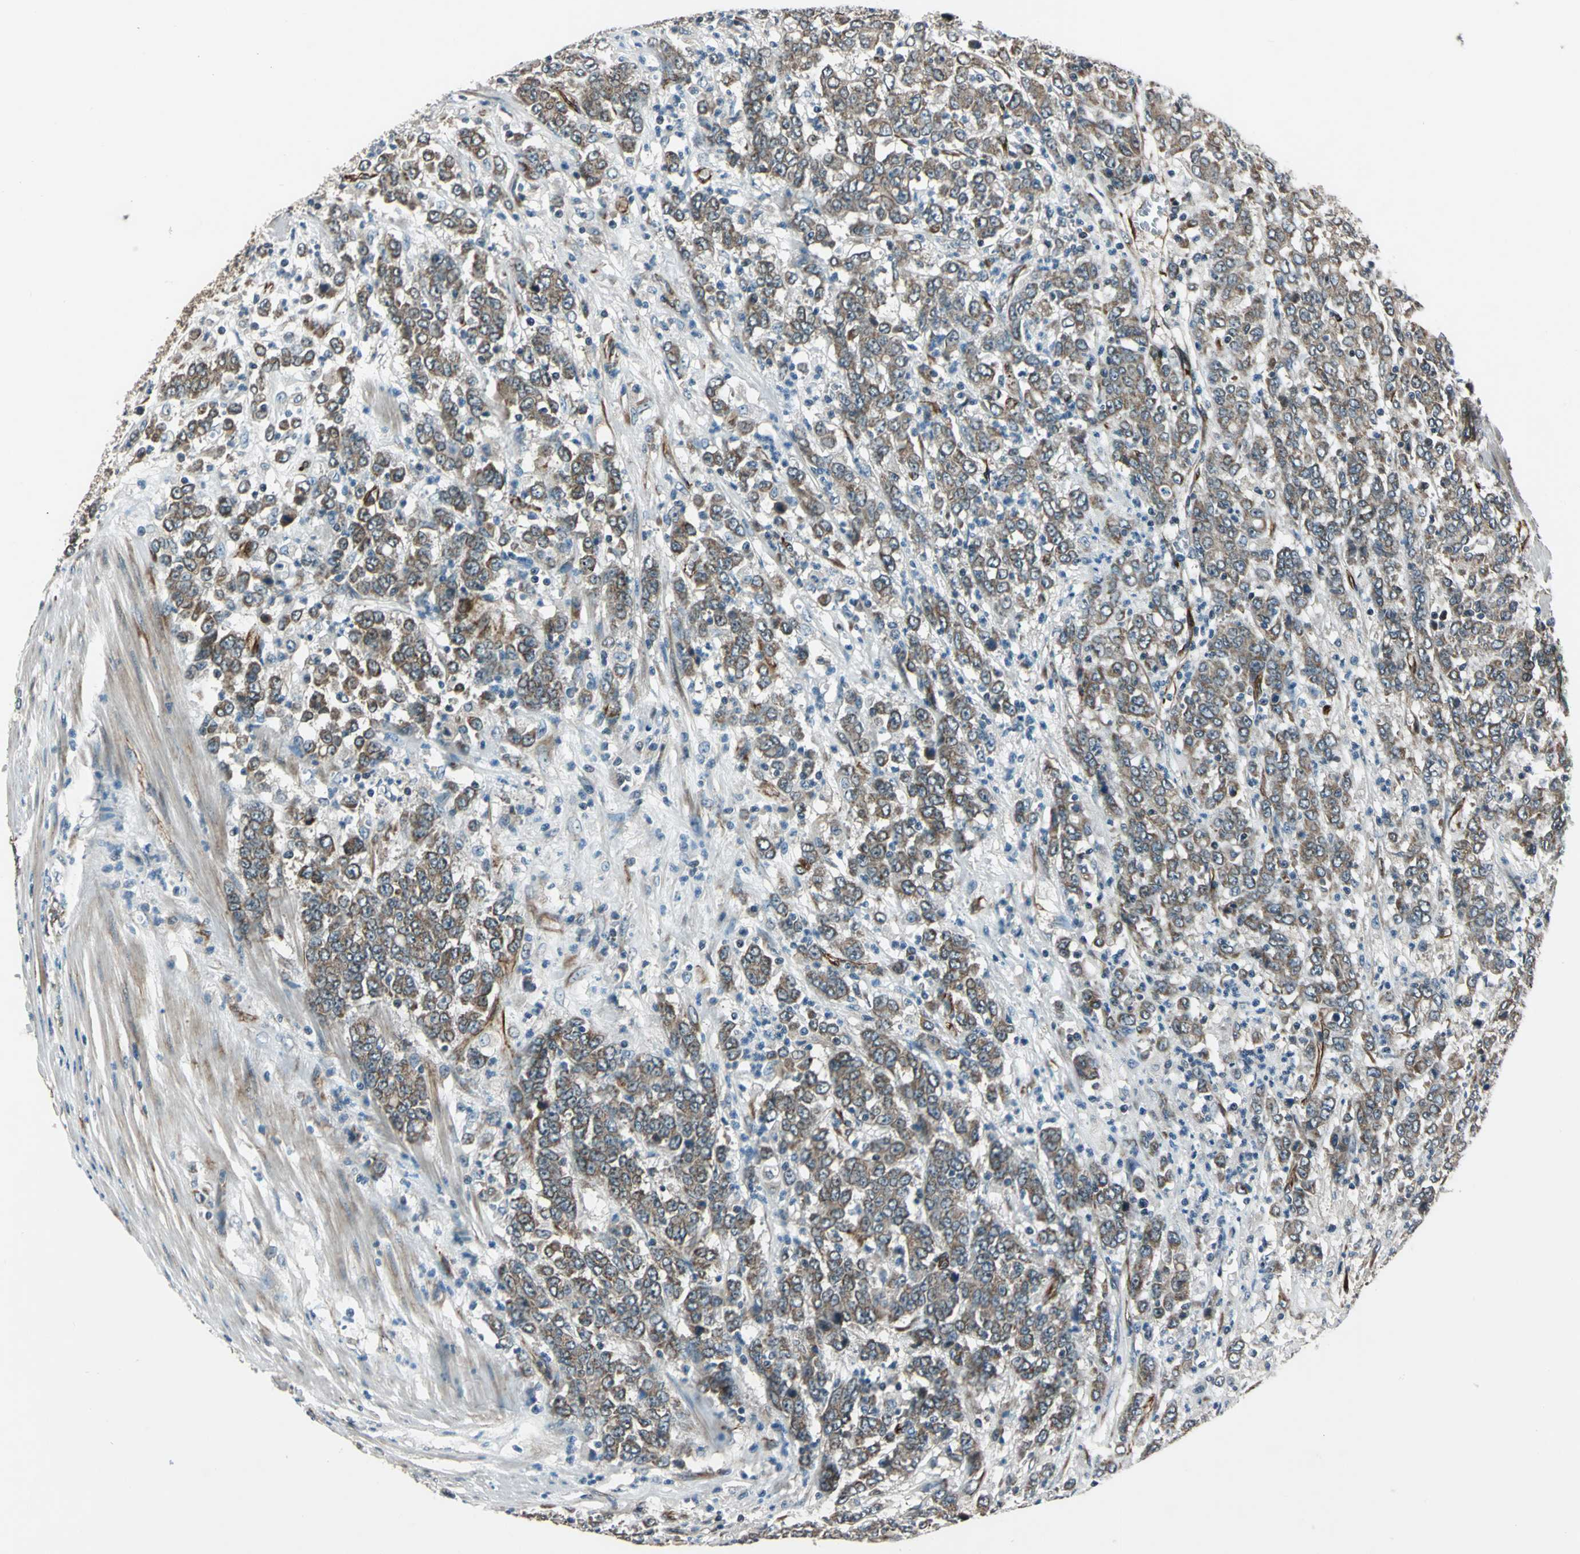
{"staining": {"intensity": "moderate", "quantity": ">75%", "location": "cytoplasmic/membranous"}, "tissue": "stomach cancer", "cell_type": "Tumor cells", "image_type": "cancer", "snomed": [{"axis": "morphology", "description": "Adenocarcinoma, NOS"}, {"axis": "topography", "description": "Stomach, lower"}], "caption": "Immunohistochemical staining of human stomach cancer displays medium levels of moderate cytoplasmic/membranous protein staining in about >75% of tumor cells.", "gene": "EXD2", "patient": {"sex": "female", "age": 71}}